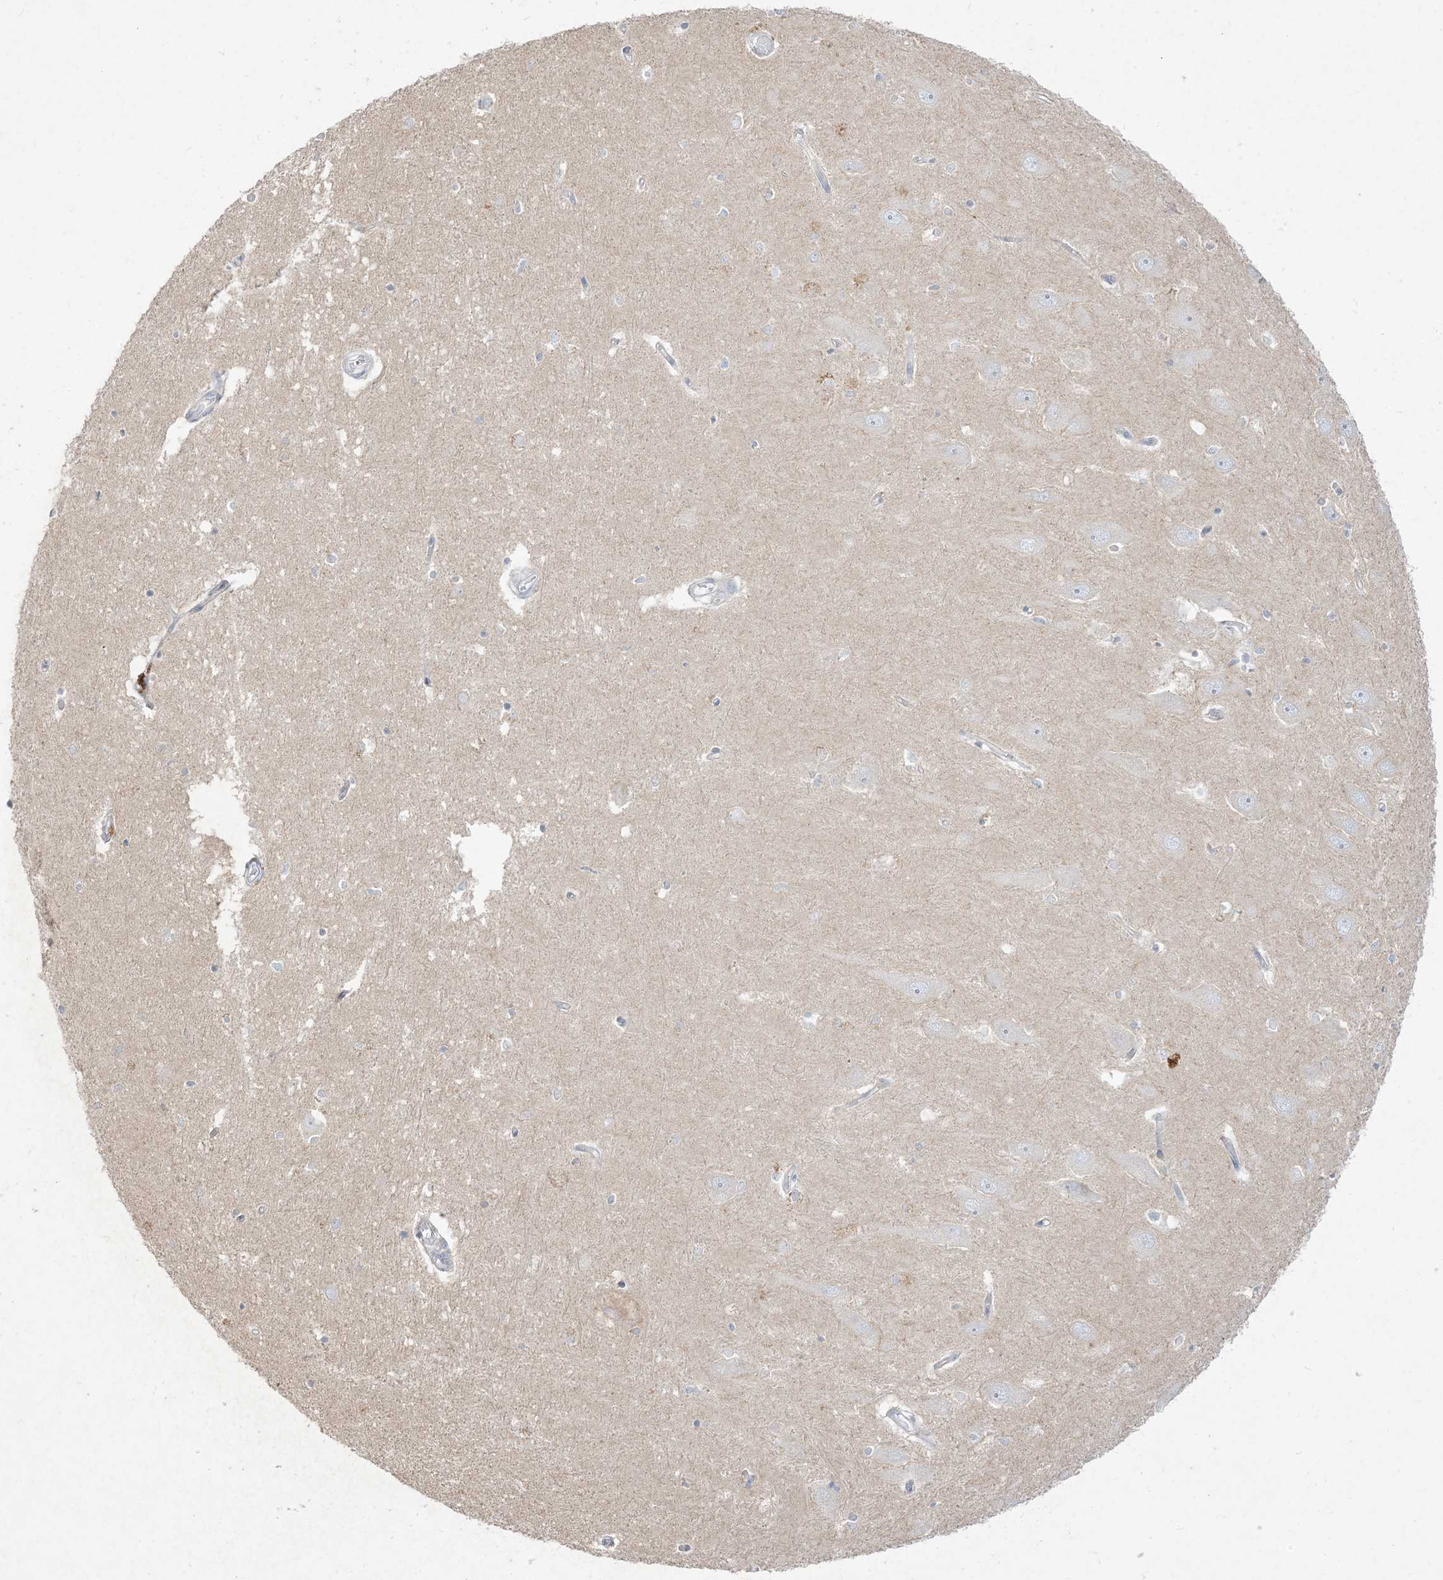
{"staining": {"intensity": "negative", "quantity": "none", "location": "none"}, "tissue": "hippocampus", "cell_type": "Glial cells", "image_type": "normal", "snomed": [{"axis": "morphology", "description": "Normal tissue, NOS"}, {"axis": "topography", "description": "Hippocampus"}], "caption": "Immunohistochemistry of unremarkable human hippocampus reveals no expression in glial cells.", "gene": "LOXL3", "patient": {"sex": "male", "age": 45}}